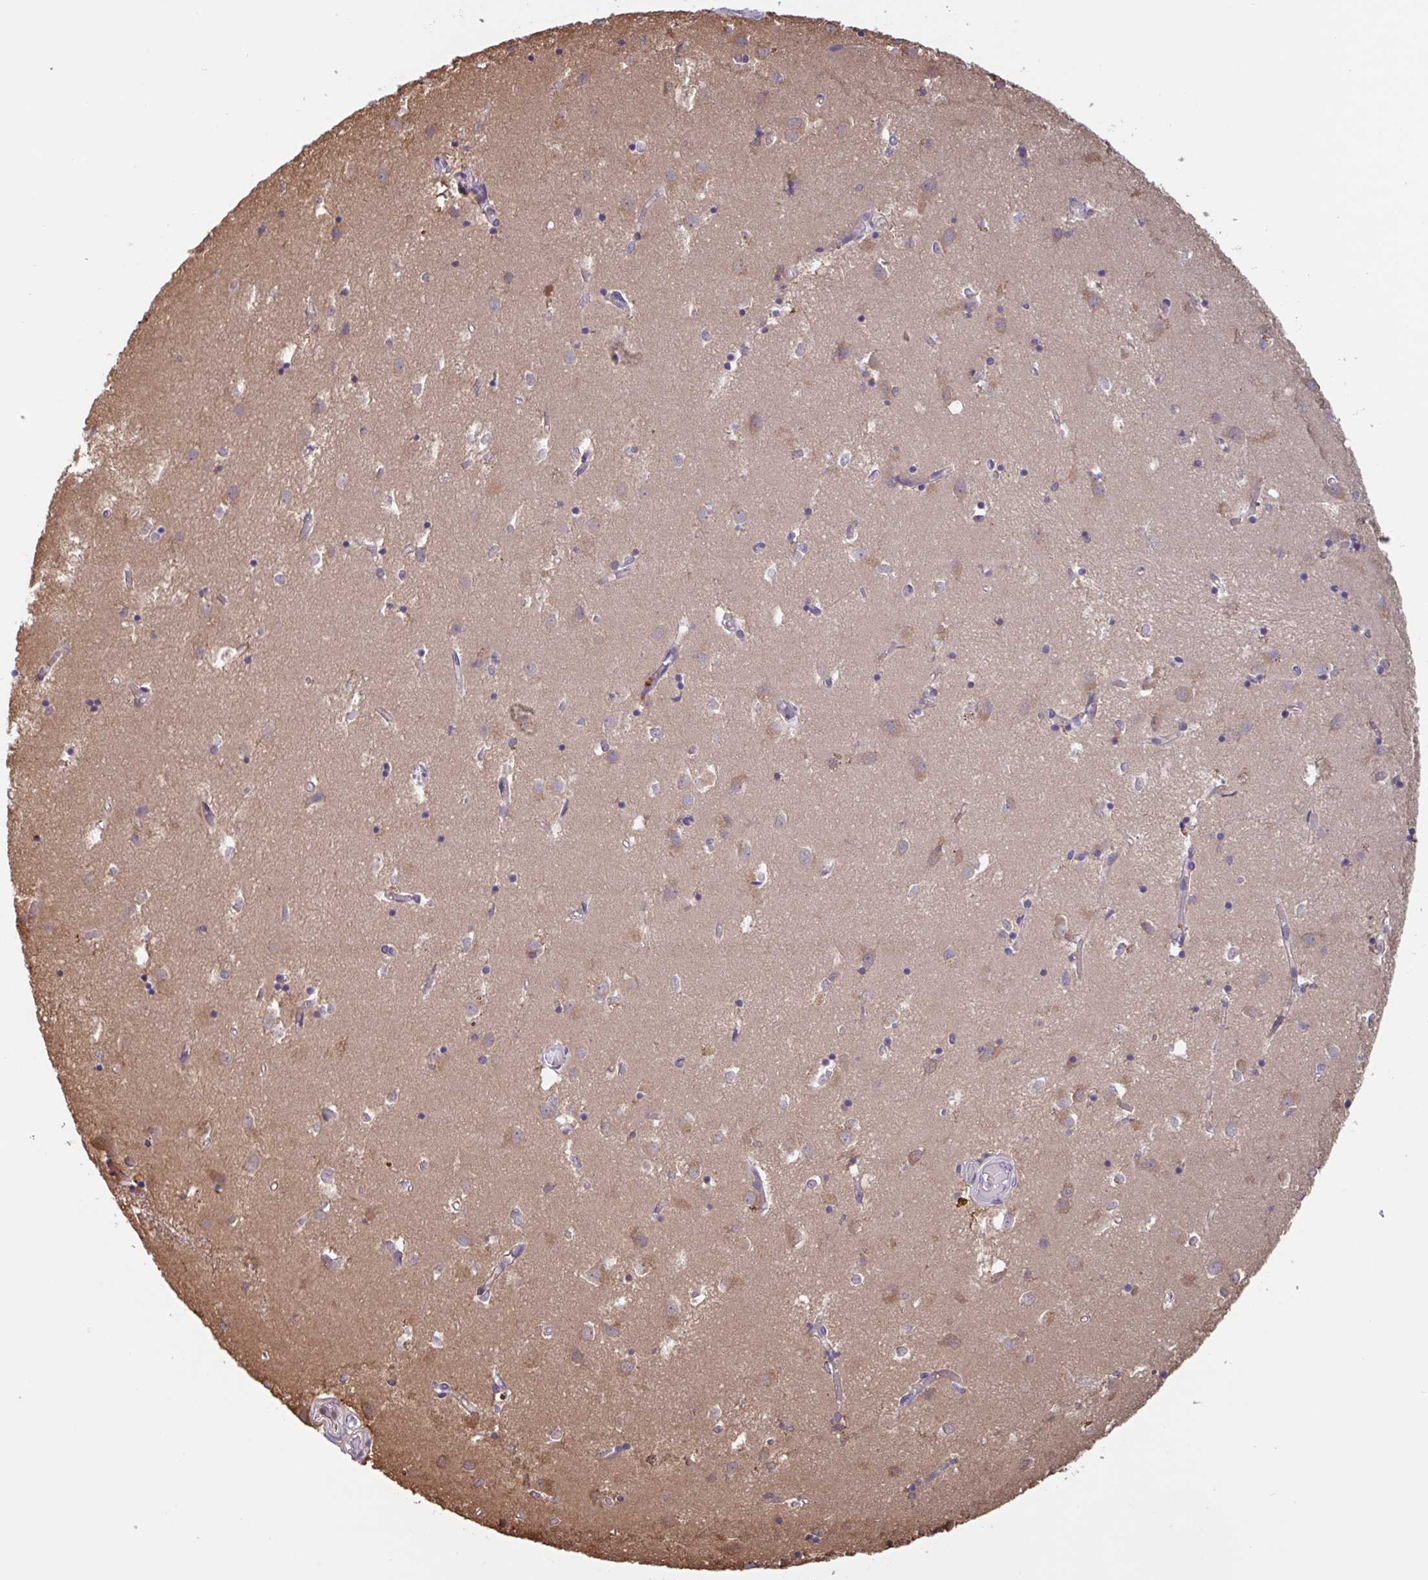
{"staining": {"intensity": "negative", "quantity": "none", "location": "none"}, "tissue": "caudate", "cell_type": "Glial cells", "image_type": "normal", "snomed": [{"axis": "morphology", "description": "Normal tissue, NOS"}, {"axis": "topography", "description": "Lateral ventricle wall"}], "caption": "Protein analysis of unremarkable caudate exhibits no significant expression in glial cells. The staining is performed using DAB (3,3'-diaminobenzidine) brown chromogen with nuclei counter-stained in using hematoxylin.", "gene": "OTOP2", "patient": {"sex": "male", "age": 70}}